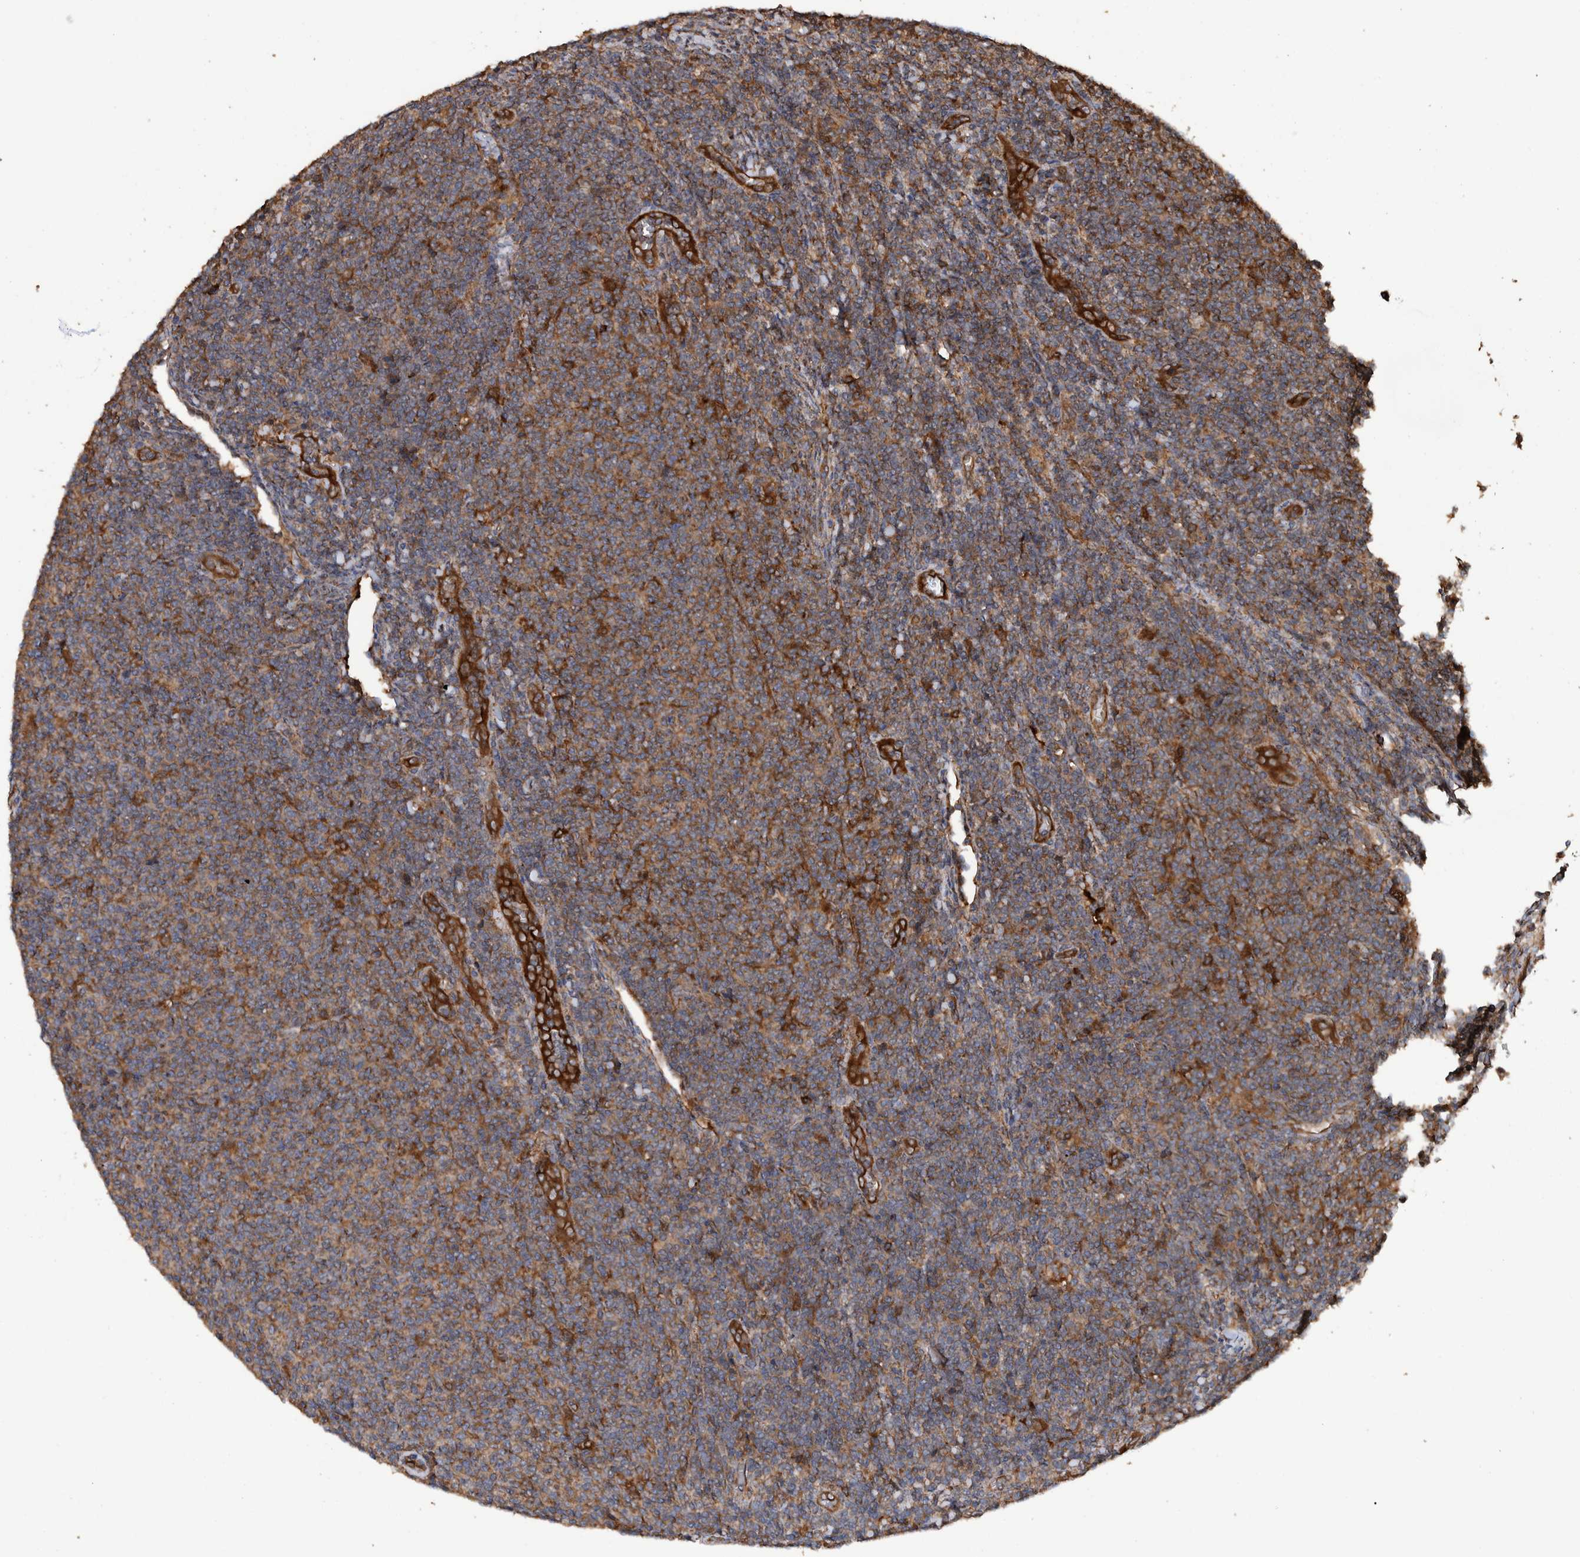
{"staining": {"intensity": "moderate", "quantity": ">75%", "location": "cytoplasmic/membranous"}, "tissue": "lymphoma", "cell_type": "Tumor cells", "image_type": "cancer", "snomed": [{"axis": "morphology", "description": "Malignant lymphoma, non-Hodgkin's type, Low grade"}, {"axis": "topography", "description": "Lymph node"}], "caption": "Moderate cytoplasmic/membranous protein expression is appreciated in about >75% of tumor cells in low-grade malignant lymphoma, non-Hodgkin's type.", "gene": "TRIM16", "patient": {"sex": "male", "age": 66}}